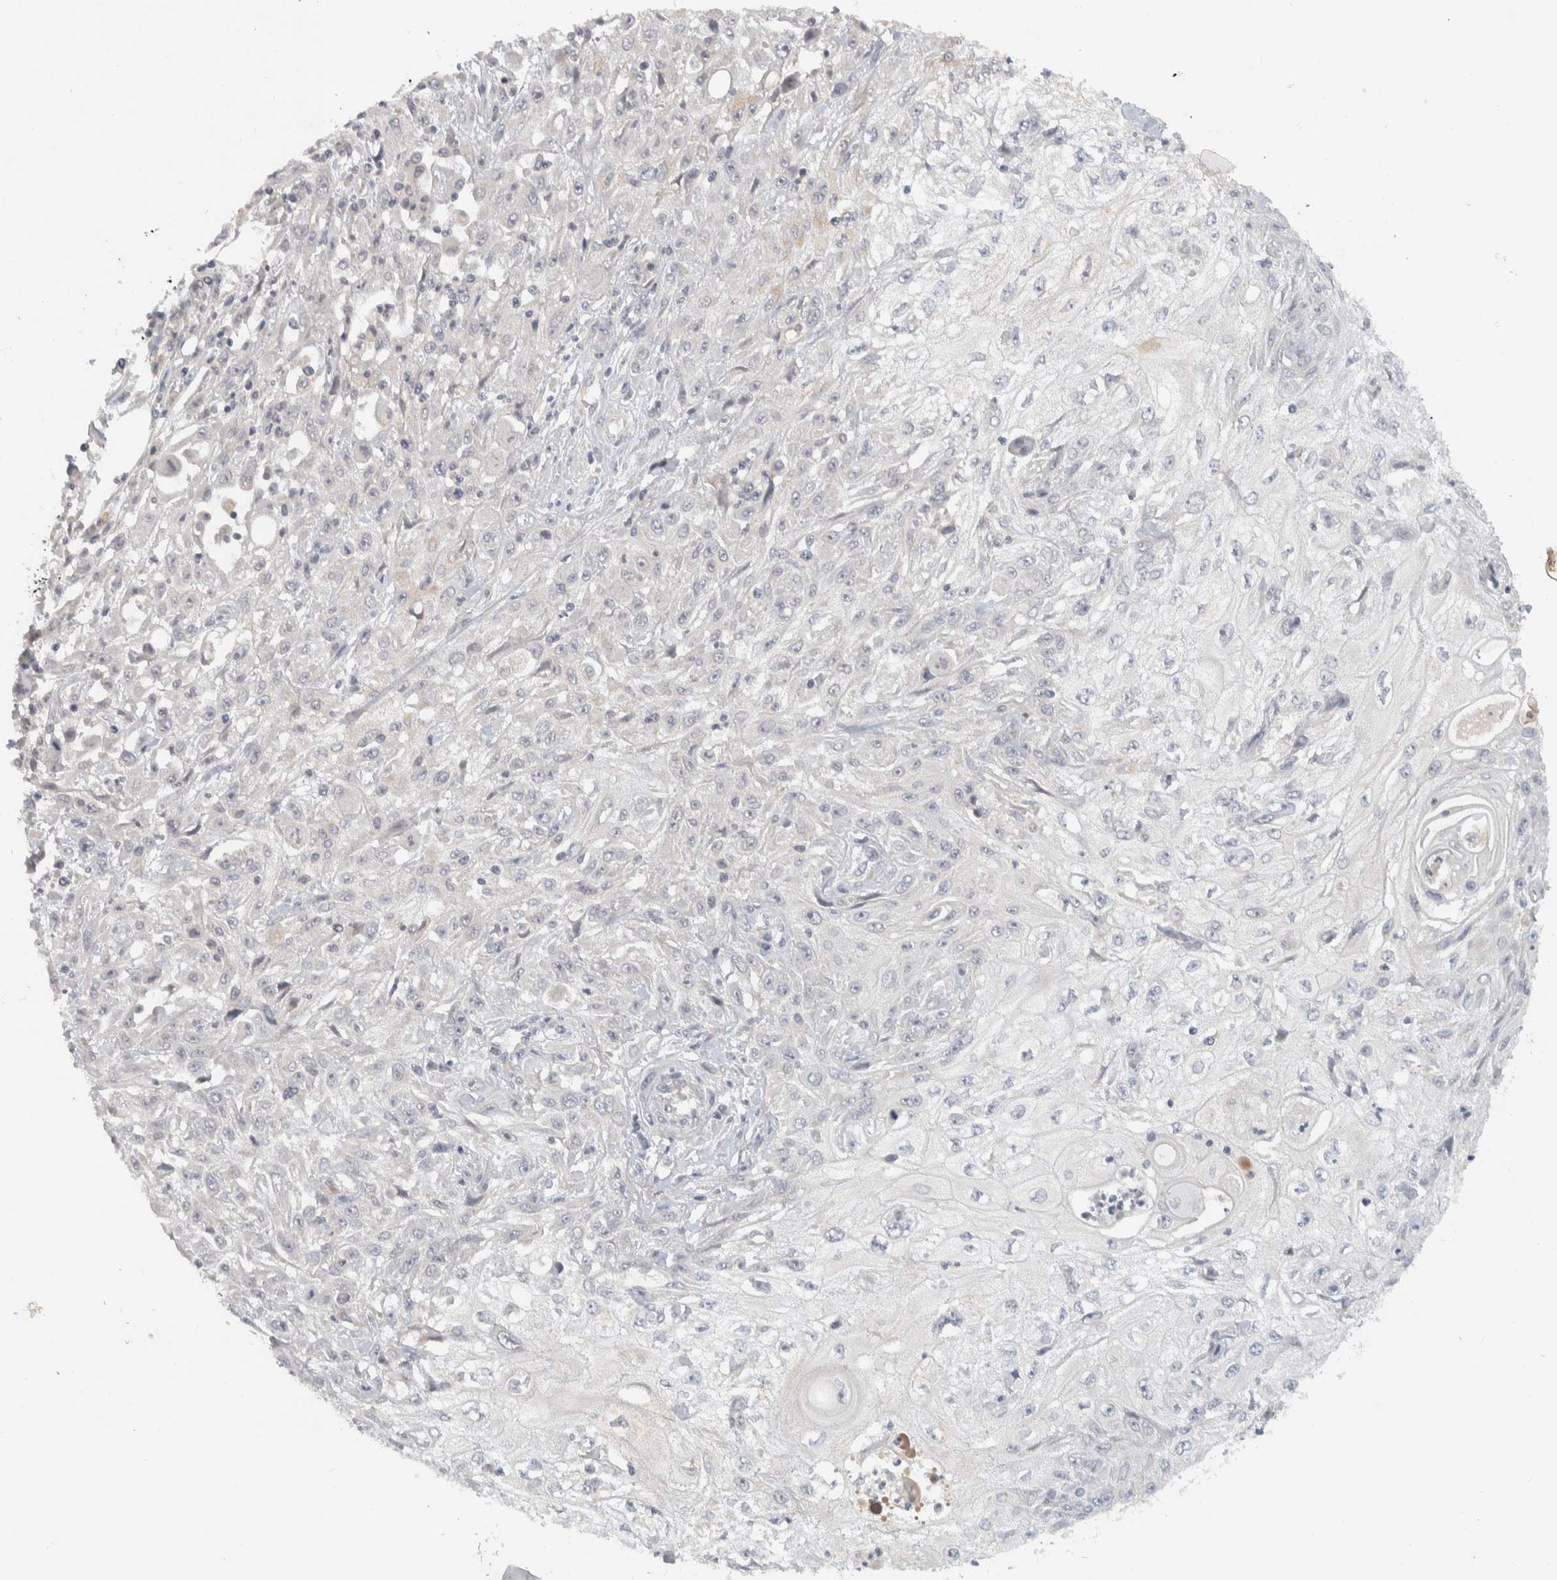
{"staining": {"intensity": "negative", "quantity": "none", "location": "none"}, "tissue": "skin cancer", "cell_type": "Tumor cells", "image_type": "cancer", "snomed": [{"axis": "morphology", "description": "Squamous cell carcinoma, NOS"}, {"axis": "morphology", "description": "Squamous cell carcinoma, metastatic, NOS"}, {"axis": "topography", "description": "Skin"}, {"axis": "topography", "description": "Lymph node"}], "caption": "Immunohistochemical staining of human skin cancer exhibits no significant positivity in tumor cells. Nuclei are stained in blue.", "gene": "AFP", "patient": {"sex": "male", "age": 75}}